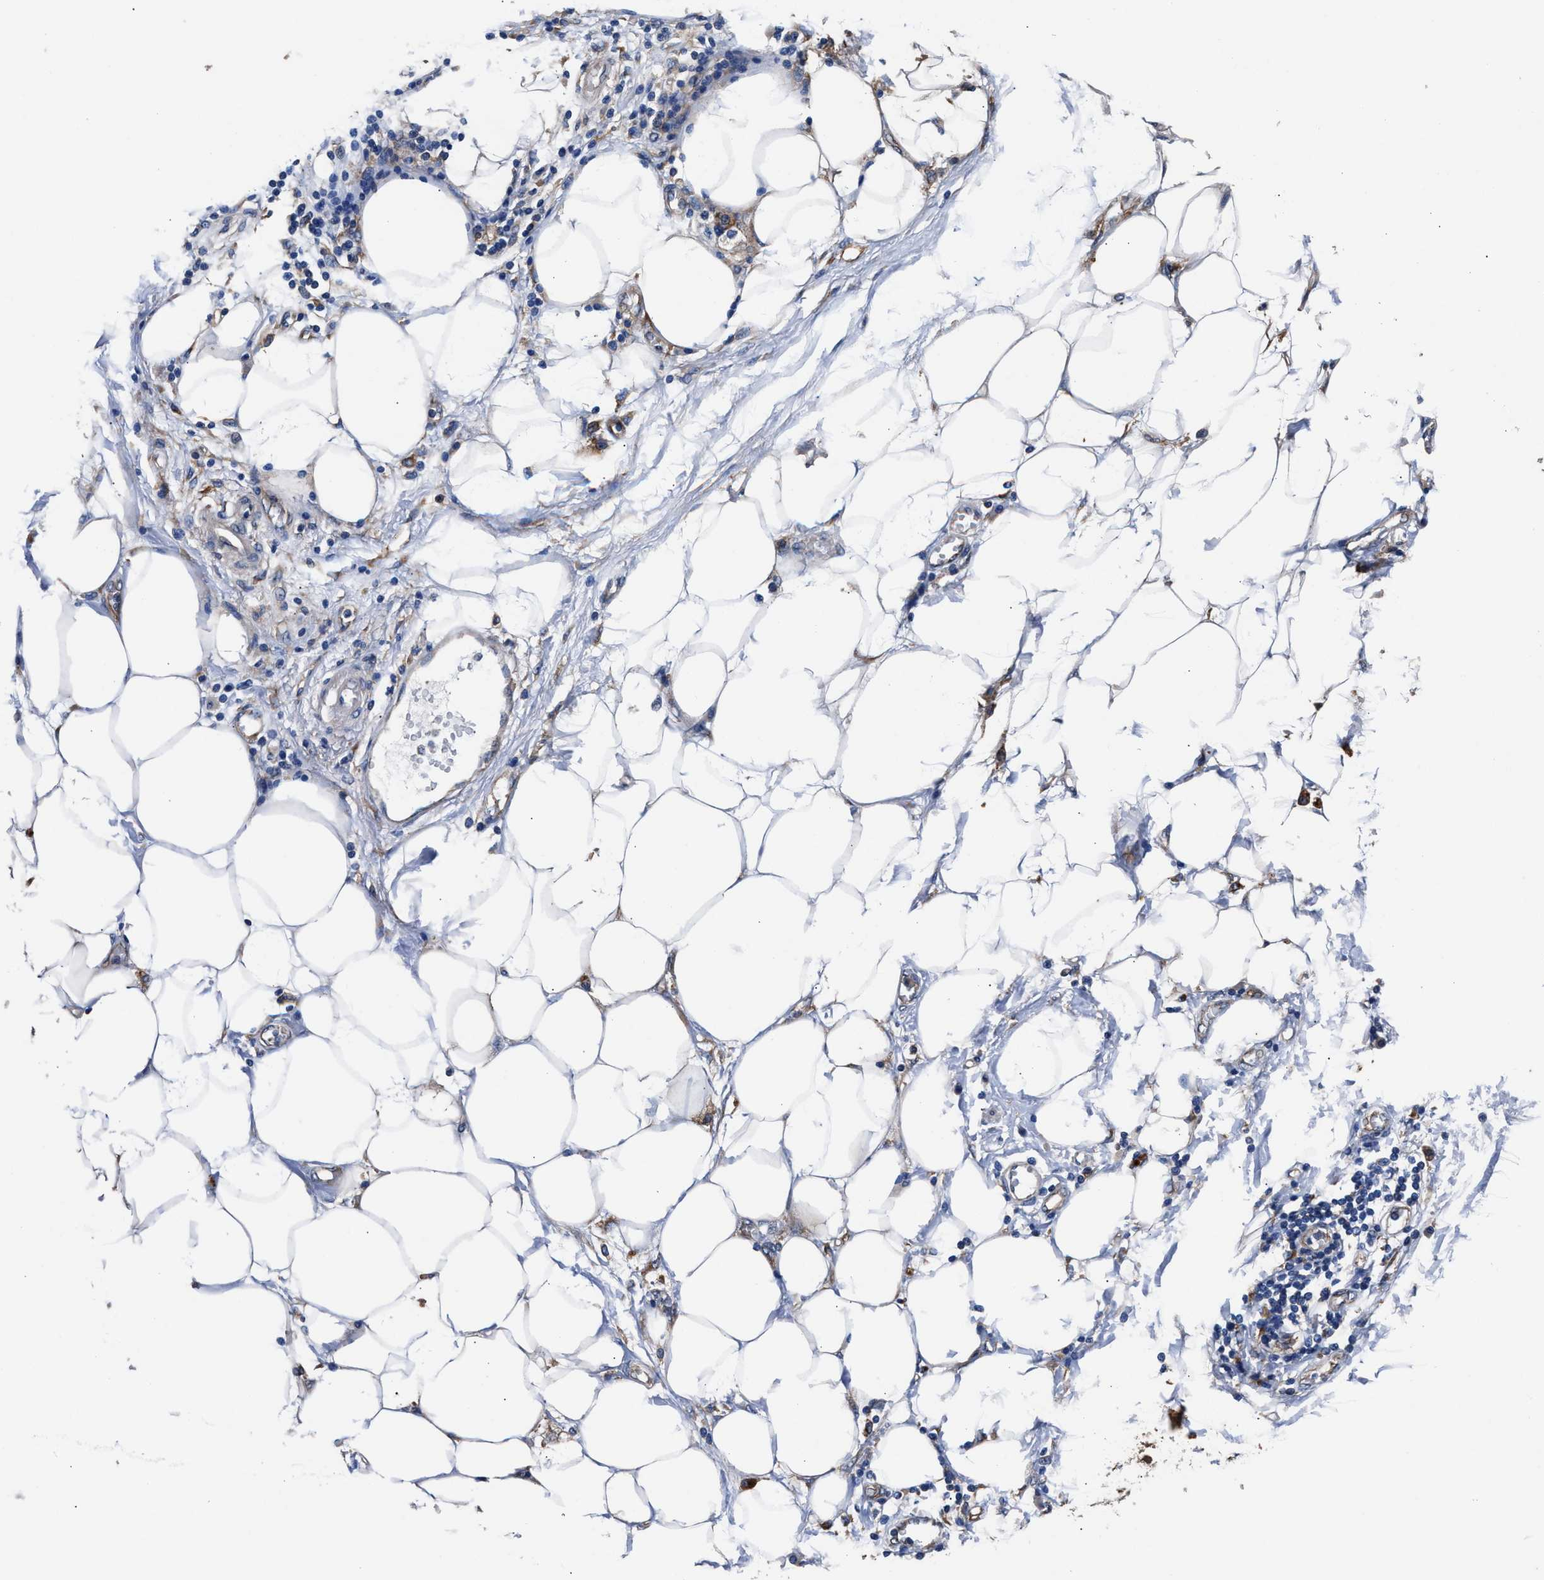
{"staining": {"intensity": "negative", "quantity": "none", "location": "none"}, "tissue": "adipose tissue", "cell_type": "Adipocytes", "image_type": "normal", "snomed": [{"axis": "morphology", "description": "Normal tissue, NOS"}, {"axis": "morphology", "description": "Adenocarcinoma, NOS"}, {"axis": "topography", "description": "Duodenum"}, {"axis": "topography", "description": "Peripheral nerve tissue"}], "caption": "High power microscopy photomicrograph of an immunohistochemistry micrograph of normal adipose tissue, revealing no significant staining in adipocytes.", "gene": "SH3GL1", "patient": {"sex": "female", "age": 60}}